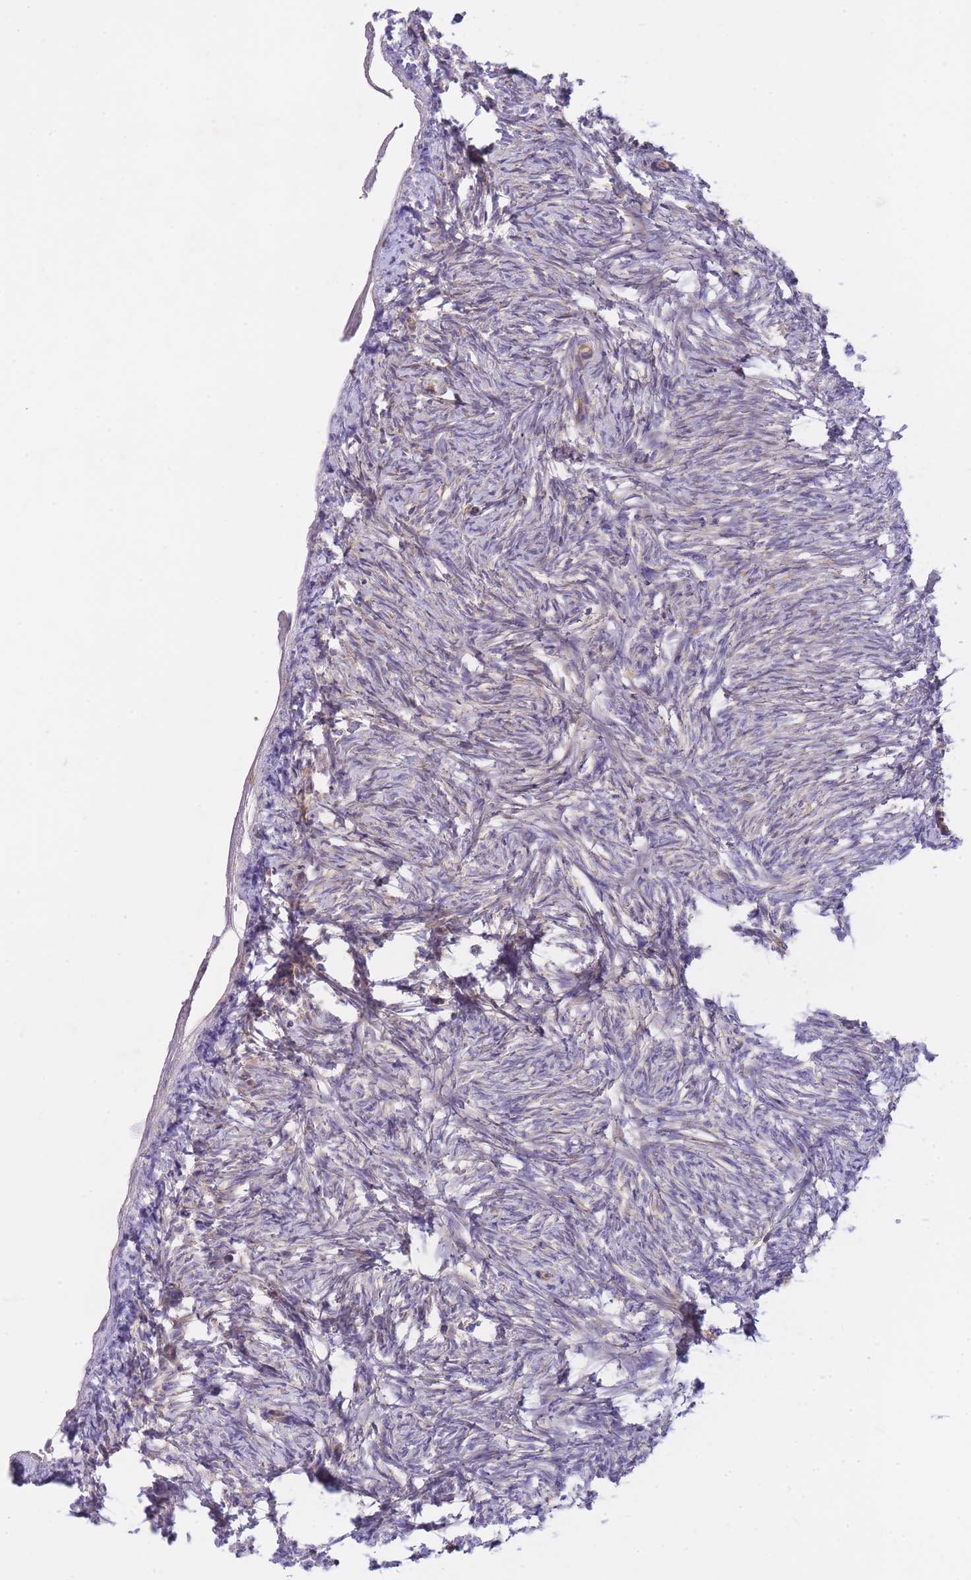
{"staining": {"intensity": "negative", "quantity": "none", "location": "none"}, "tissue": "ovary", "cell_type": "Ovarian stroma cells", "image_type": "normal", "snomed": [{"axis": "morphology", "description": "Normal tissue, NOS"}, {"axis": "topography", "description": "Ovary"}], "caption": "The micrograph demonstrates no significant positivity in ovarian stroma cells of ovary.", "gene": "CHAC1", "patient": {"sex": "female", "age": 51}}